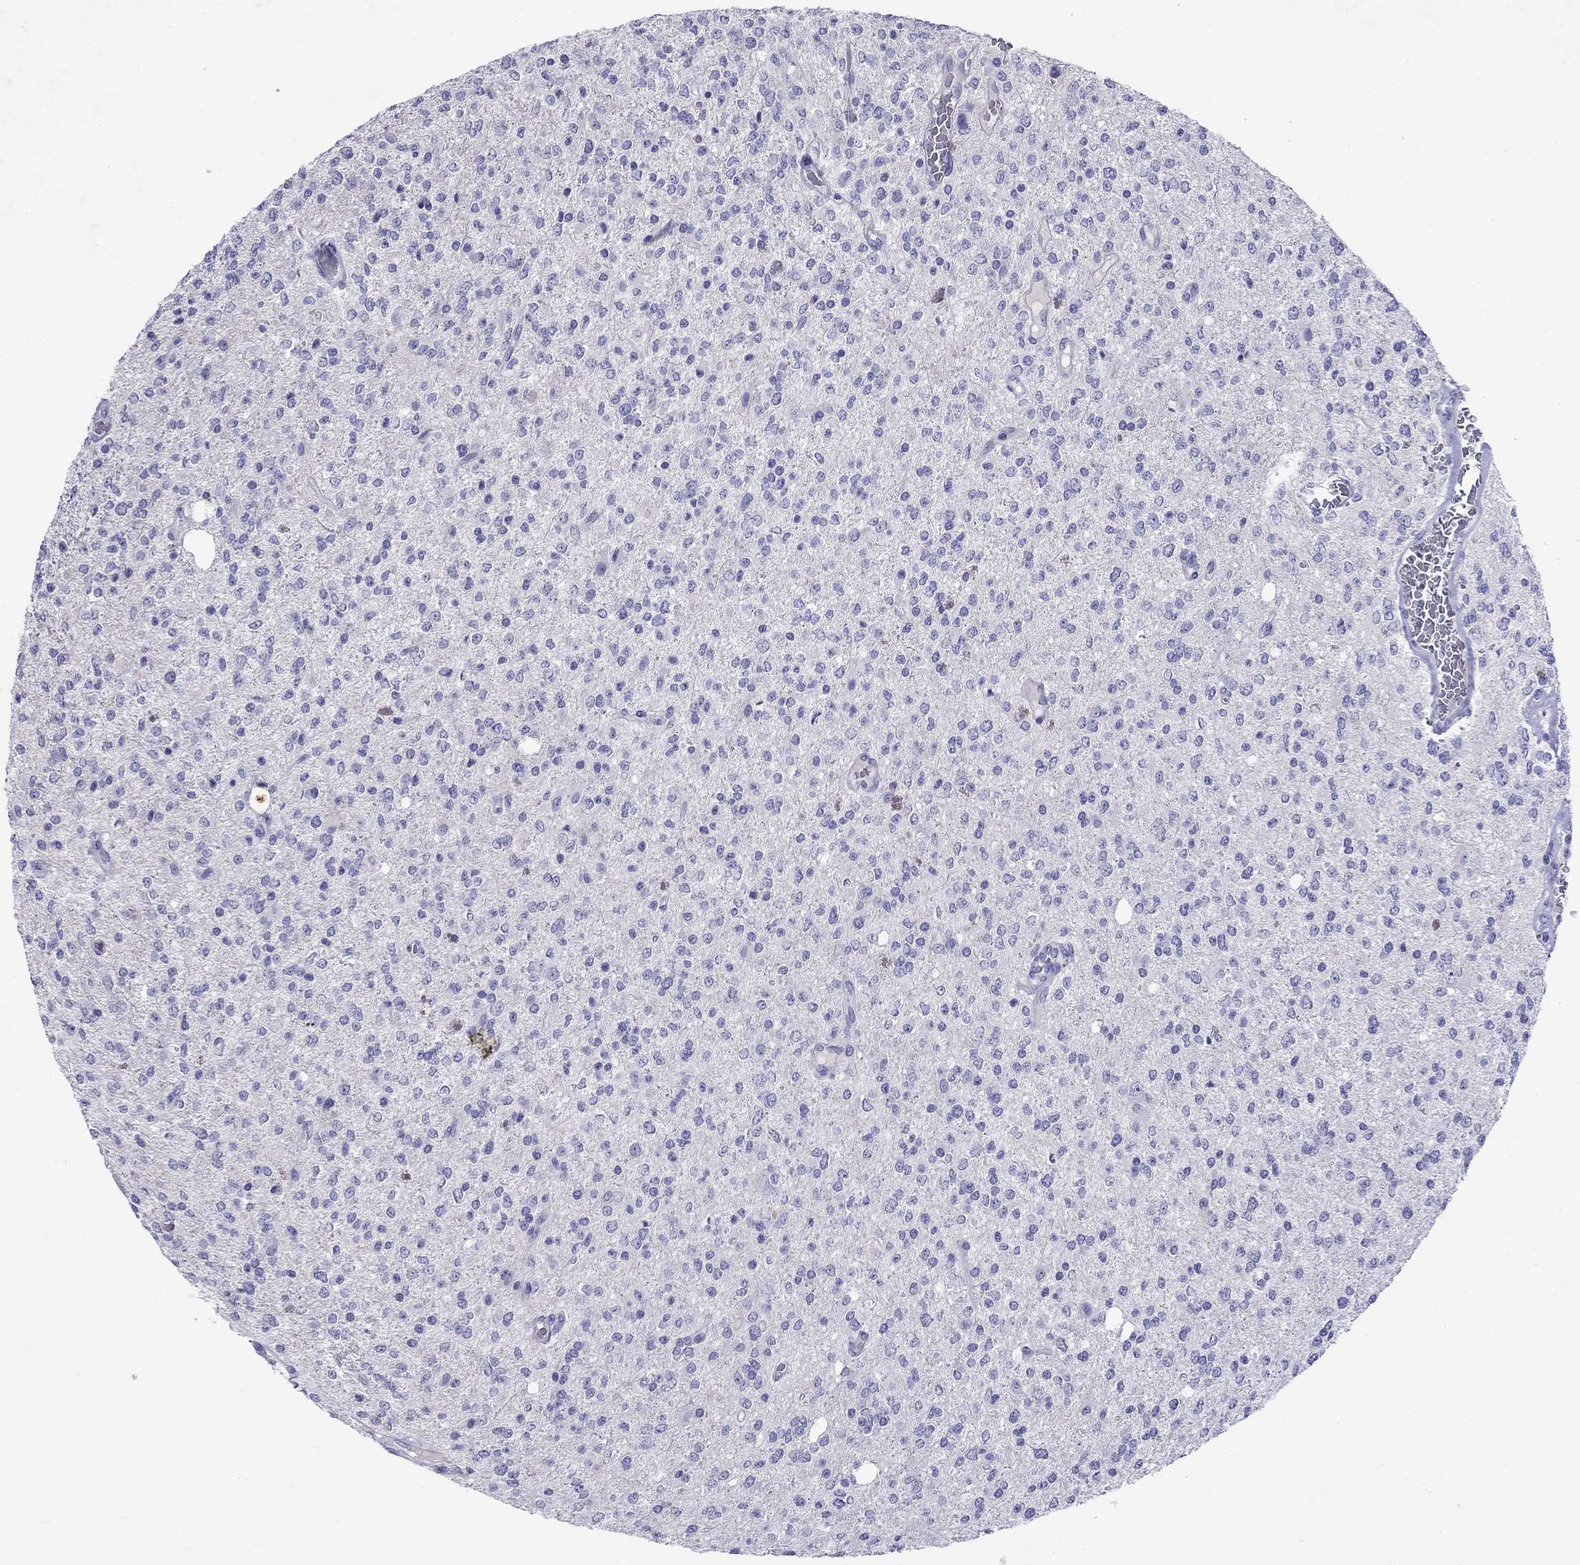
{"staining": {"intensity": "negative", "quantity": "none", "location": "none"}, "tissue": "glioma", "cell_type": "Tumor cells", "image_type": "cancer", "snomed": [{"axis": "morphology", "description": "Glioma, malignant, Low grade"}, {"axis": "topography", "description": "Brain"}], "caption": "Immunohistochemistry (IHC) of malignant low-grade glioma demonstrates no staining in tumor cells. The staining is performed using DAB (3,3'-diaminobenzidine) brown chromogen with nuclei counter-stained in using hematoxylin.", "gene": "GNAT3", "patient": {"sex": "male", "age": 67}}